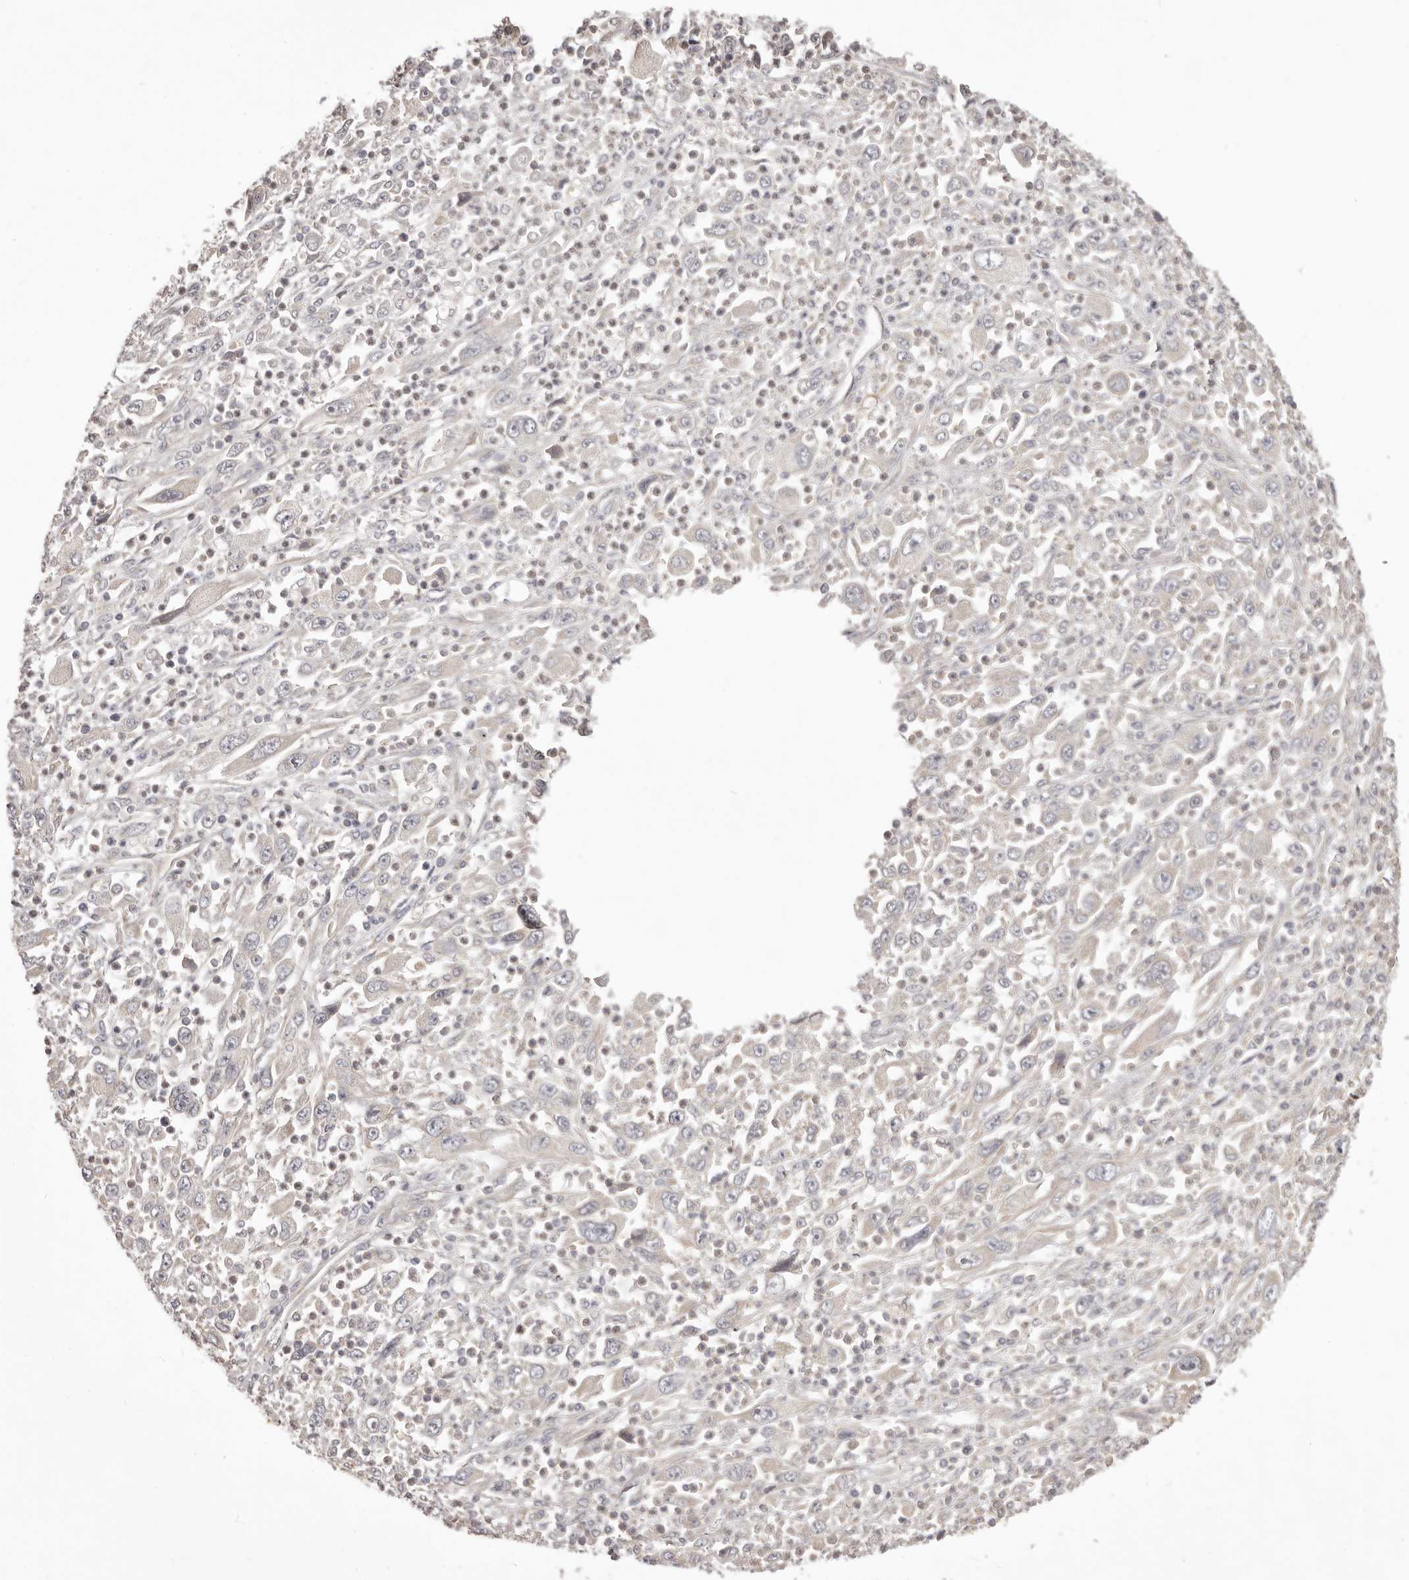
{"staining": {"intensity": "negative", "quantity": "none", "location": "none"}, "tissue": "melanoma", "cell_type": "Tumor cells", "image_type": "cancer", "snomed": [{"axis": "morphology", "description": "Malignant melanoma, Metastatic site"}, {"axis": "topography", "description": "Skin"}], "caption": "Tumor cells are negative for brown protein staining in melanoma.", "gene": "HRH1", "patient": {"sex": "female", "age": 56}}